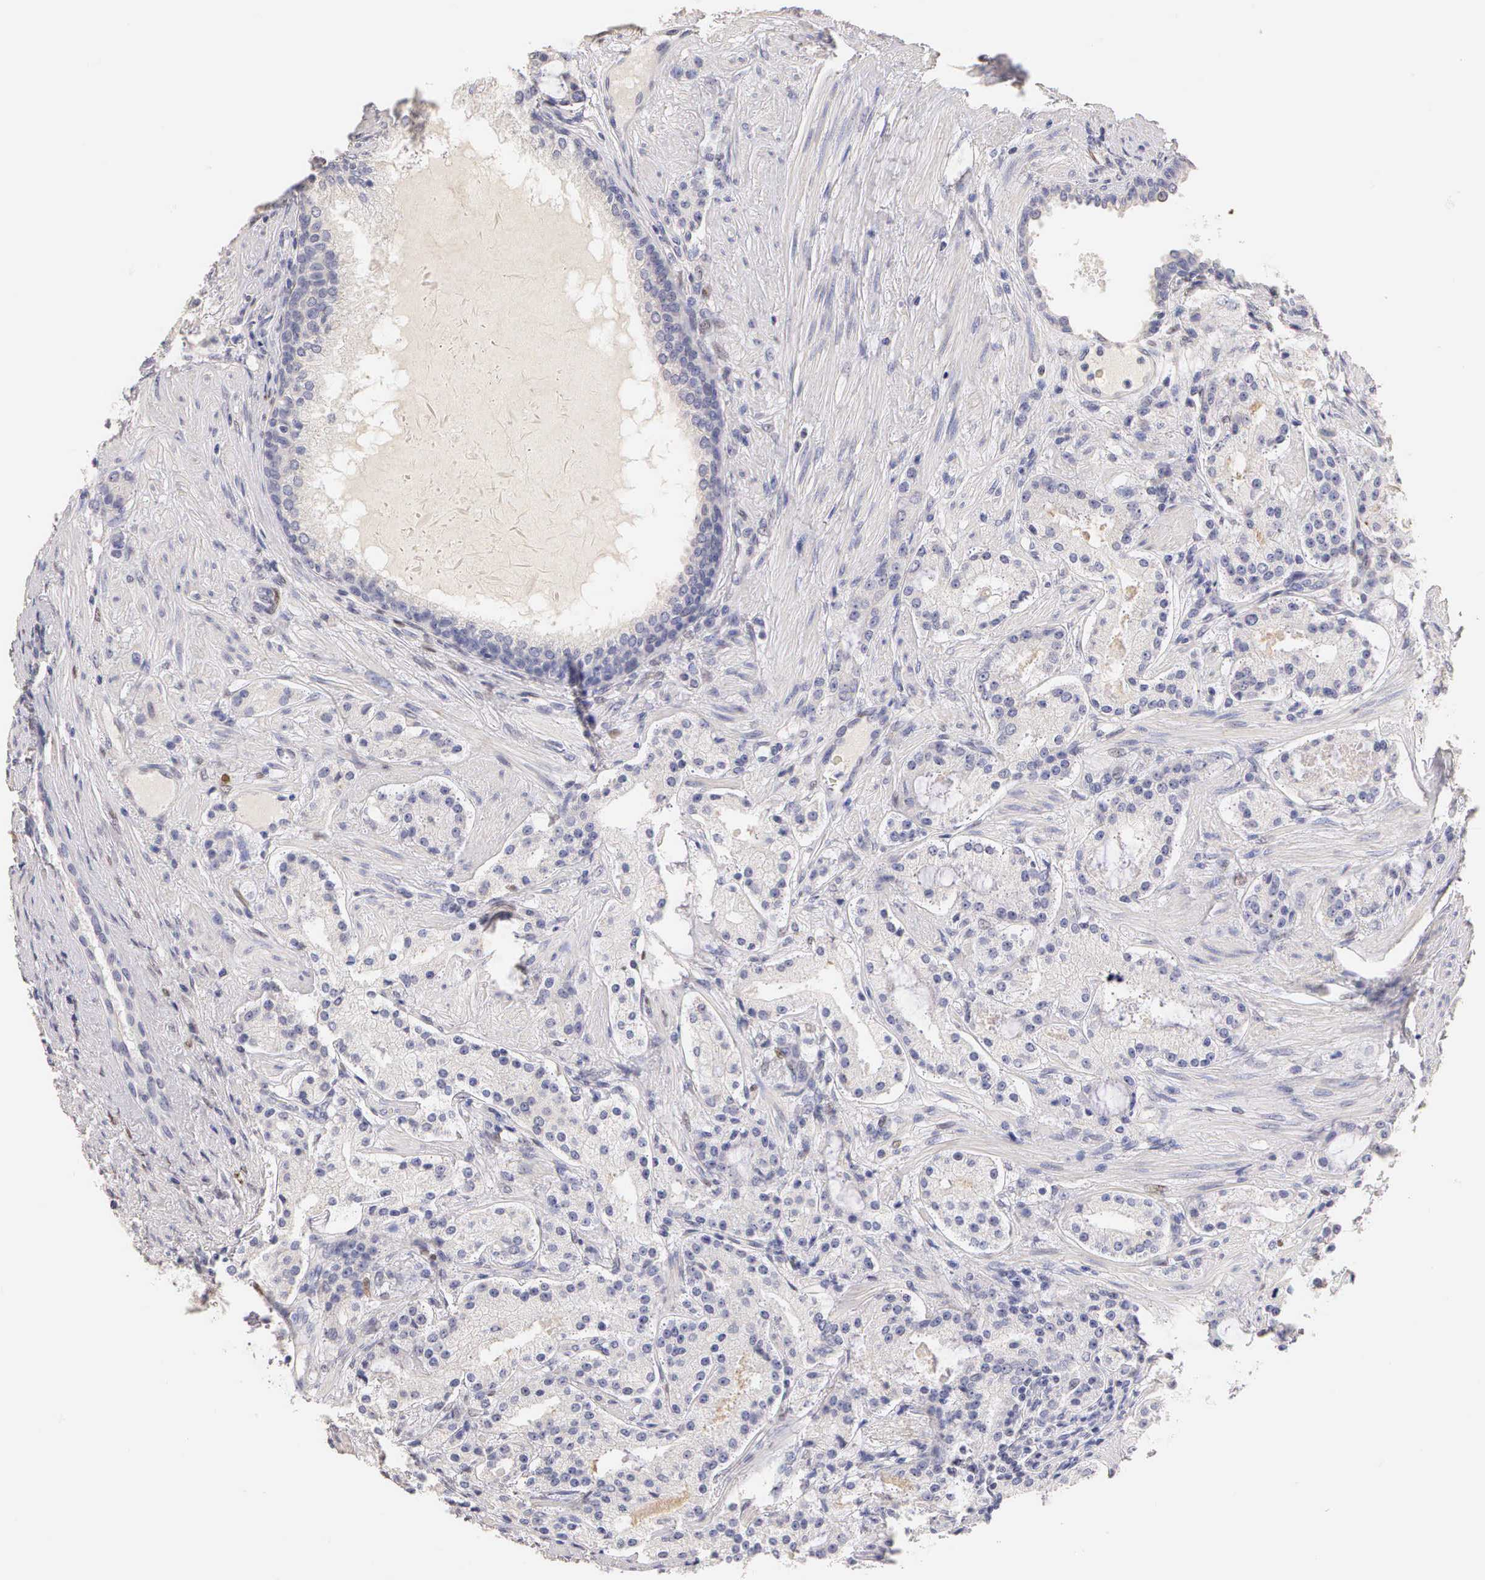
{"staining": {"intensity": "negative", "quantity": "none", "location": "none"}, "tissue": "prostate cancer", "cell_type": "Tumor cells", "image_type": "cancer", "snomed": [{"axis": "morphology", "description": "Adenocarcinoma, Medium grade"}, {"axis": "topography", "description": "Prostate"}], "caption": "Prostate medium-grade adenocarcinoma was stained to show a protein in brown. There is no significant positivity in tumor cells. (DAB (3,3'-diaminobenzidine) IHC with hematoxylin counter stain).", "gene": "ESR1", "patient": {"sex": "male", "age": 72}}